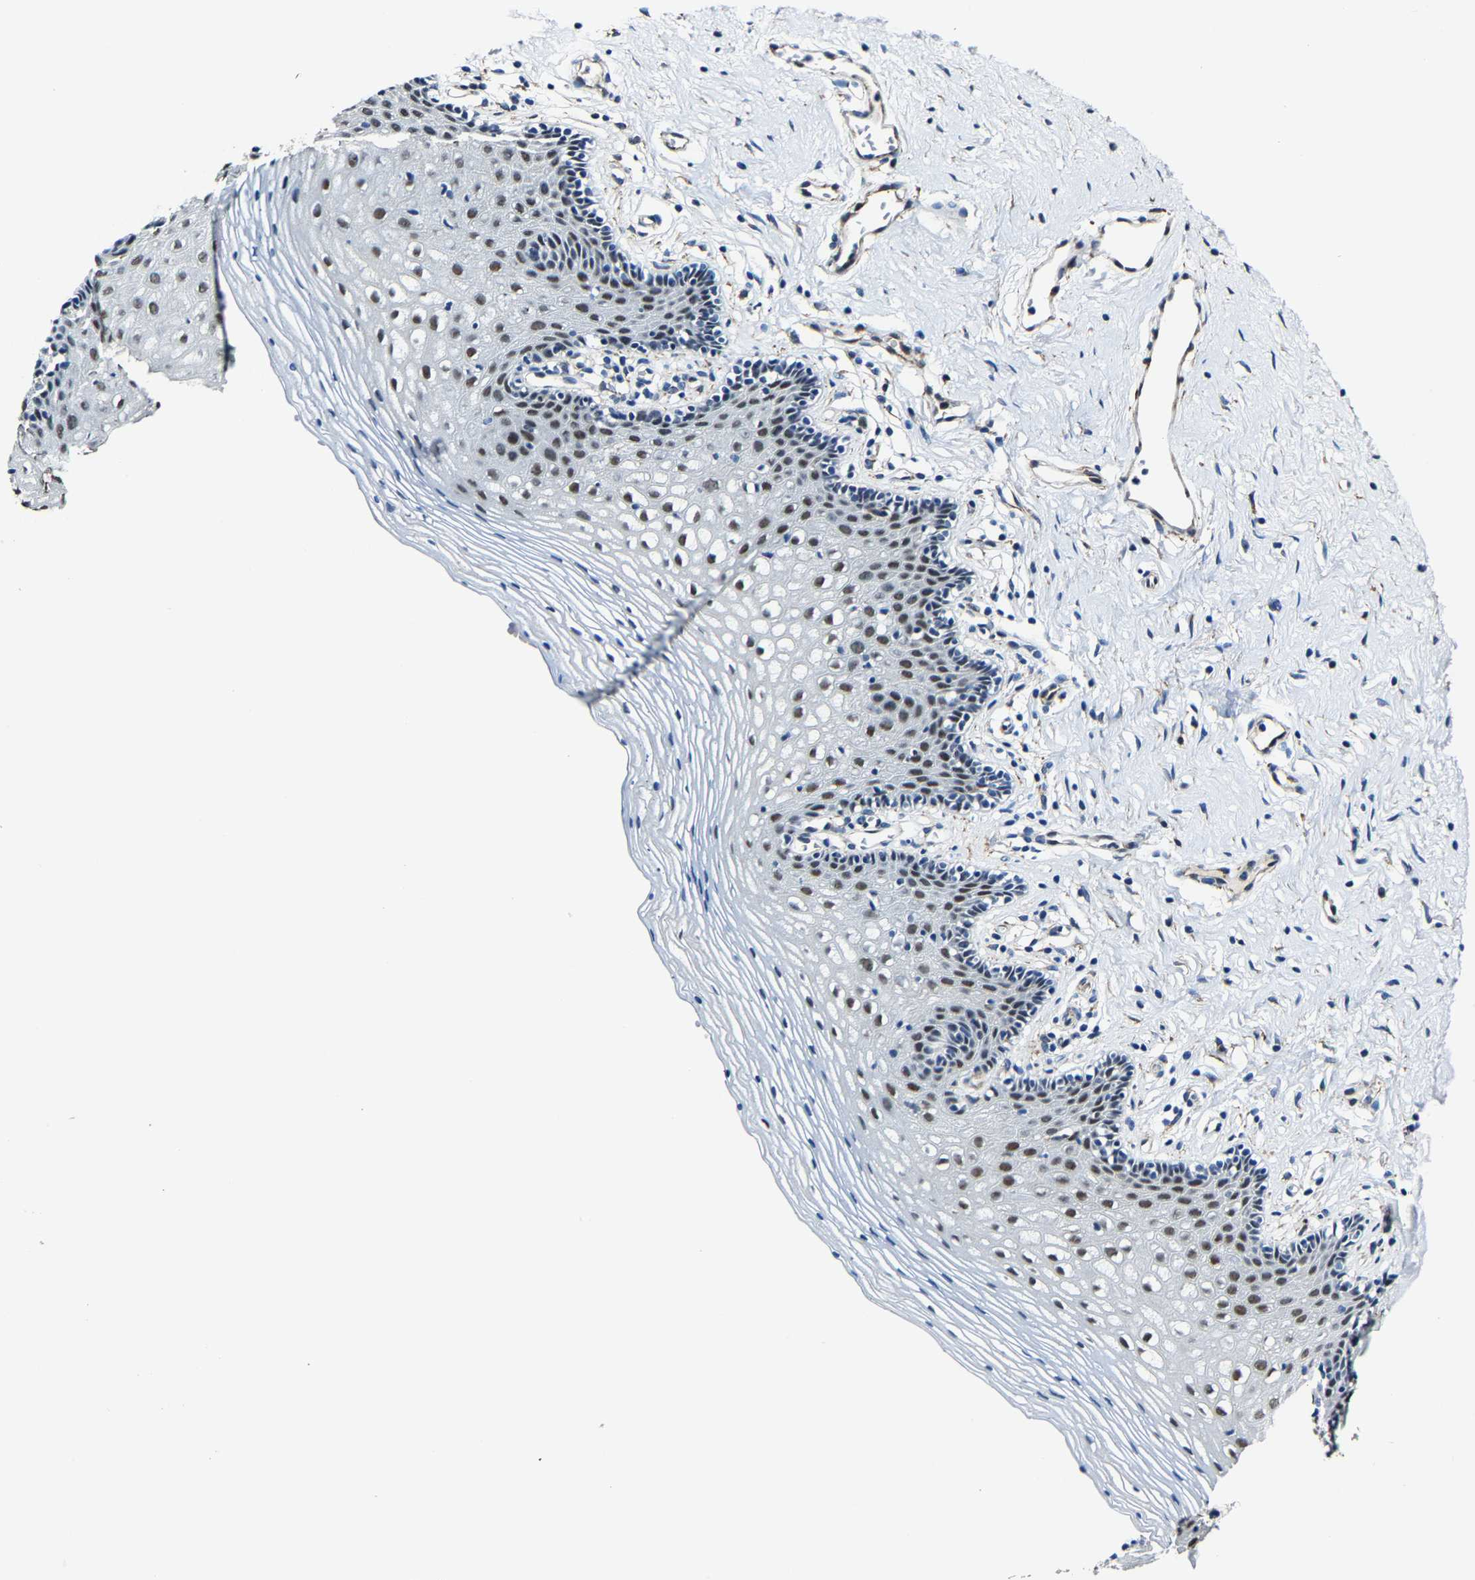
{"staining": {"intensity": "moderate", "quantity": "25%-75%", "location": "nuclear"}, "tissue": "vagina", "cell_type": "Squamous epithelial cells", "image_type": "normal", "snomed": [{"axis": "morphology", "description": "Normal tissue, NOS"}, {"axis": "topography", "description": "Vagina"}], "caption": "This histopathology image reveals benign vagina stained with immunohistochemistry (IHC) to label a protein in brown. The nuclear of squamous epithelial cells show moderate positivity for the protein. Nuclei are counter-stained blue.", "gene": "METTL1", "patient": {"sex": "female", "age": 32}}